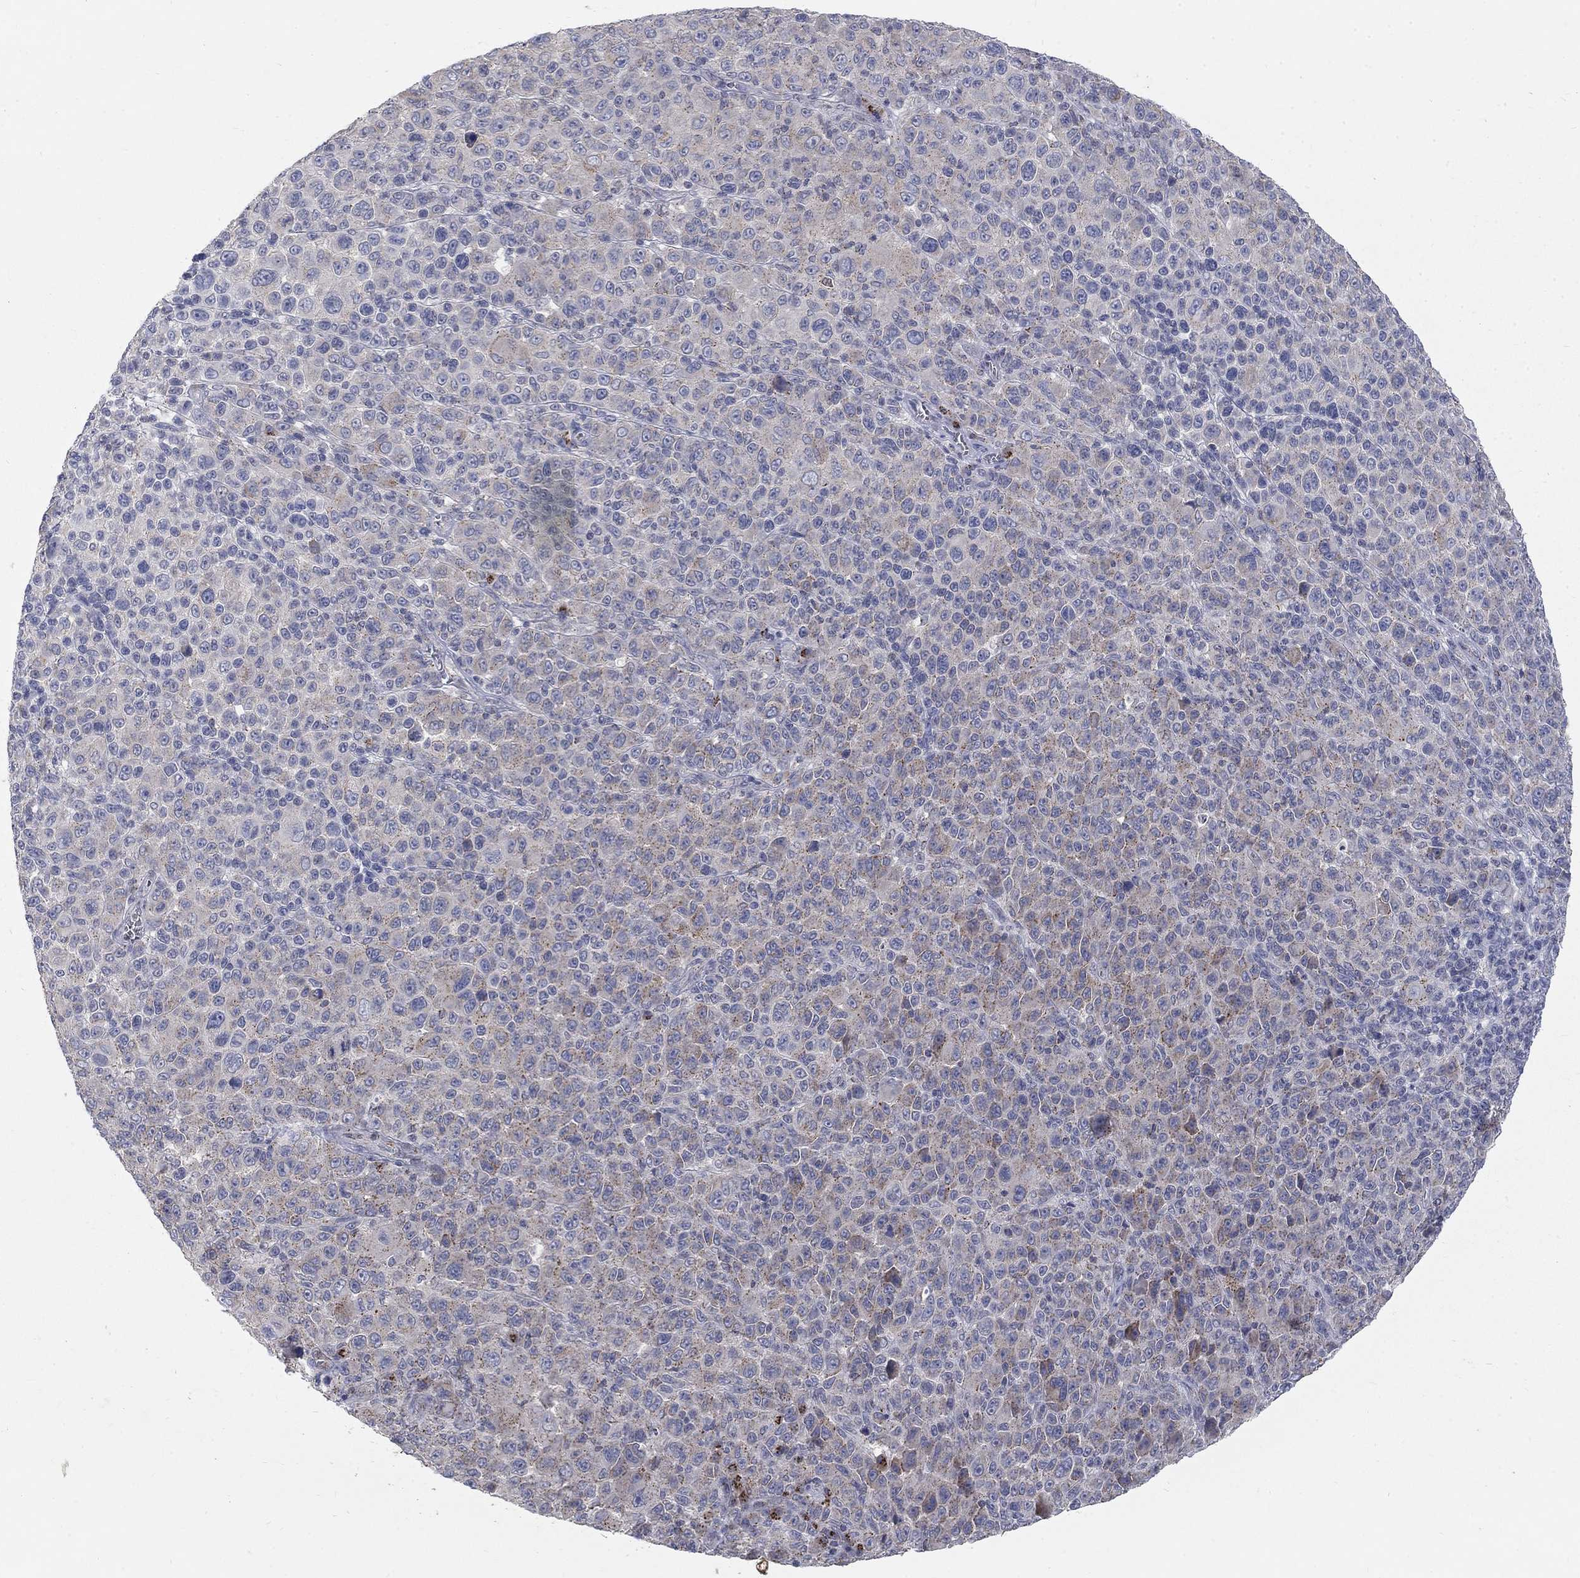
{"staining": {"intensity": "weak", "quantity": "<25%", "location": "cytoplasmic/membranous"}, "tissue": "melanoma", "cell_type": "Tumor cells", "image_type": "cancer", "snomed": [{"axis": "morphology", "description": "Malignant melanoma, NOS"}, {"axis": "topography", "description": "Skin"}], "caption": "Malignant melanoma stained for a protein using immunohistochemistry (IHC) demonstrates no expression tumor cells.", "gene": "PANK3", "patient": {"sex": "female", "age": 57}}